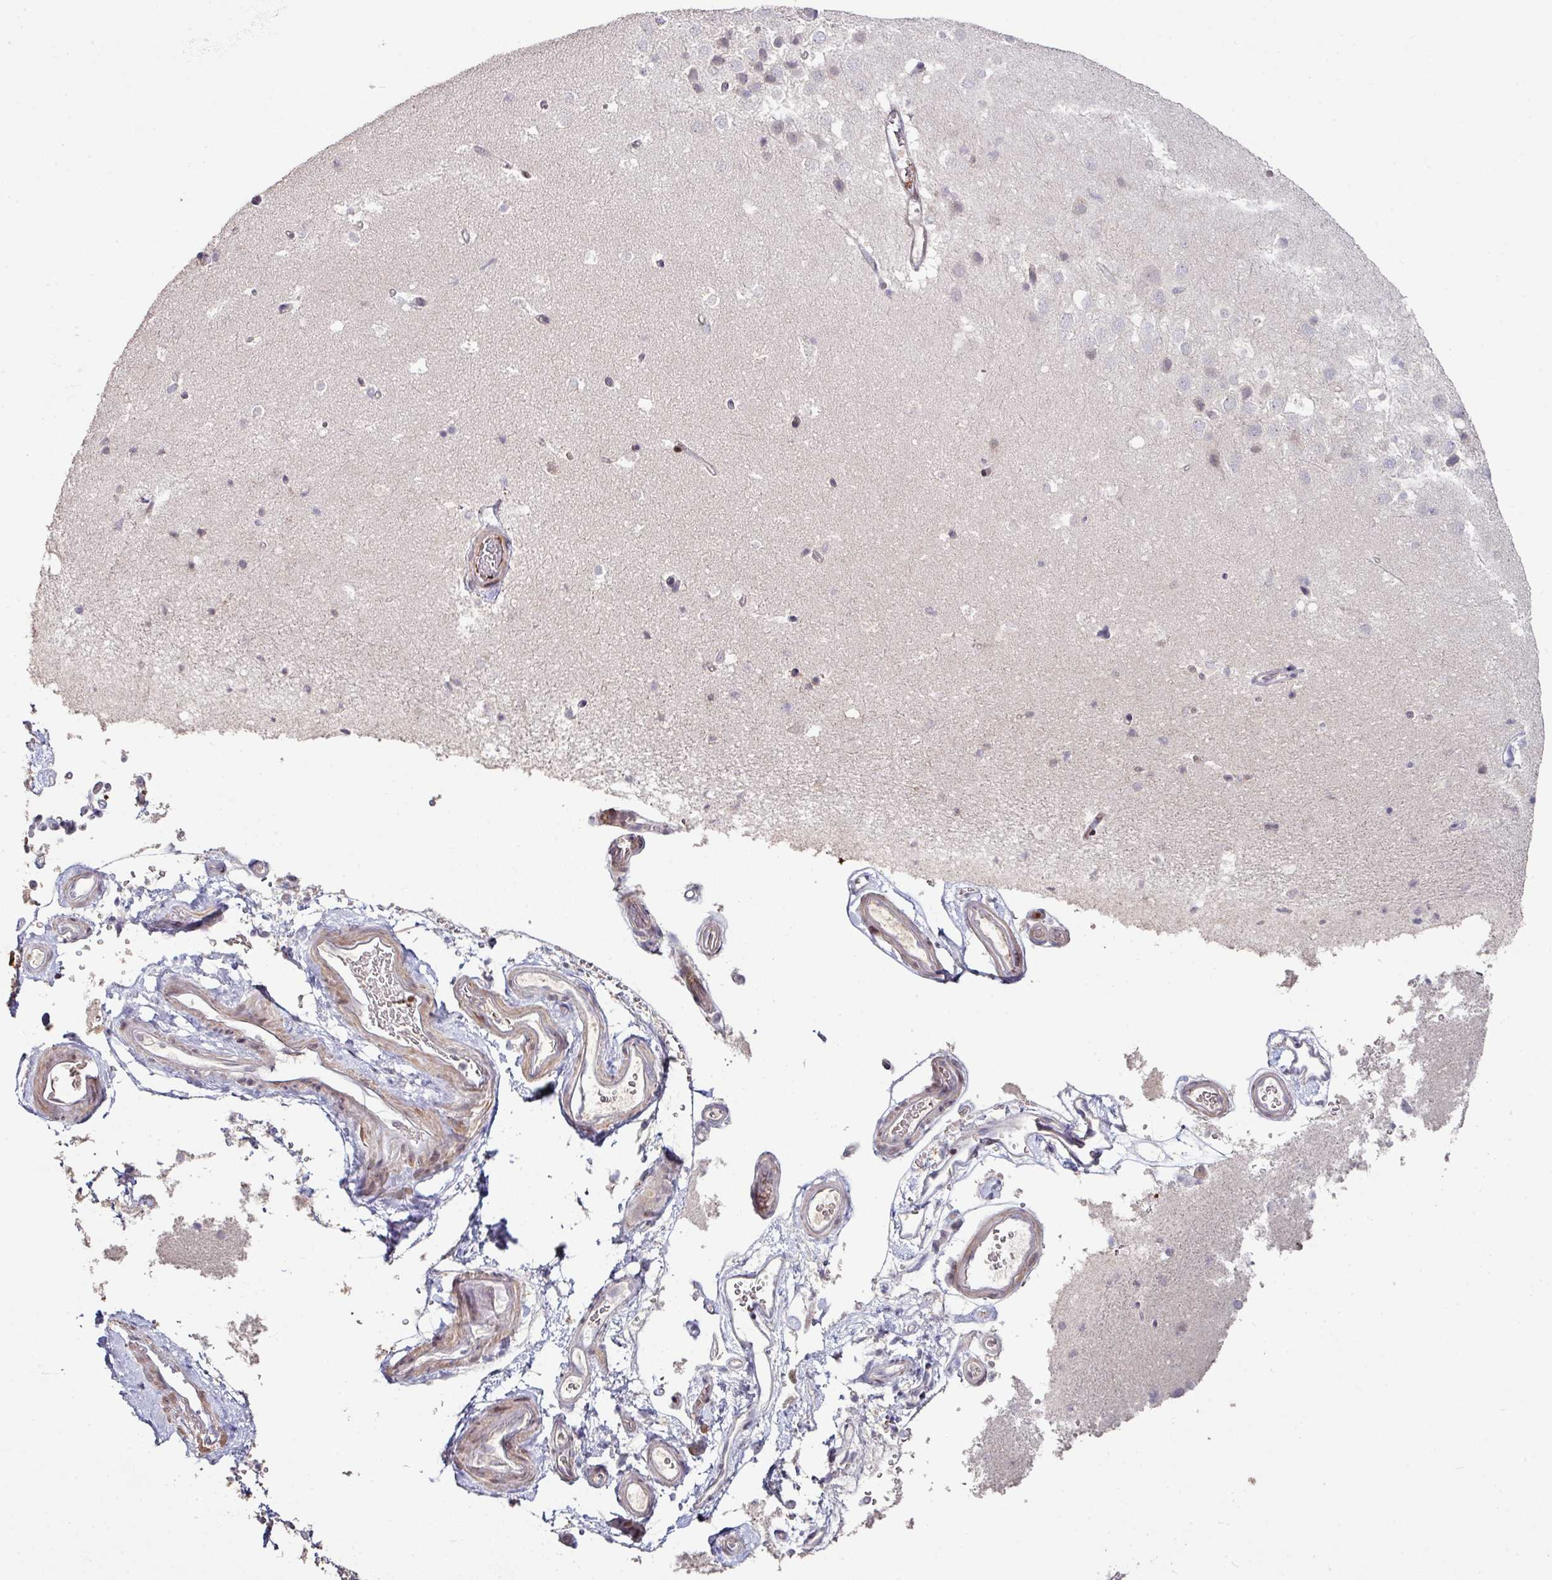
{"staining": {"intensity": "negative", "quantity": "none", "location": "none"}, "tissue": "hippocampus", "cell_type": "Glial cells", "image_type": "normal", "snomed": [{"axis": "morphology", "description": "Normal tissue, NOS"}, {"axis": "topography", "description": "Hippocampus"}], "caption": "DAB immunohistochemical staining of unremarkable hippocampus exhibits no significant staining in glial cells.", "gene": "RPL23A", "patient": {"sex": "male", "age": 37}}